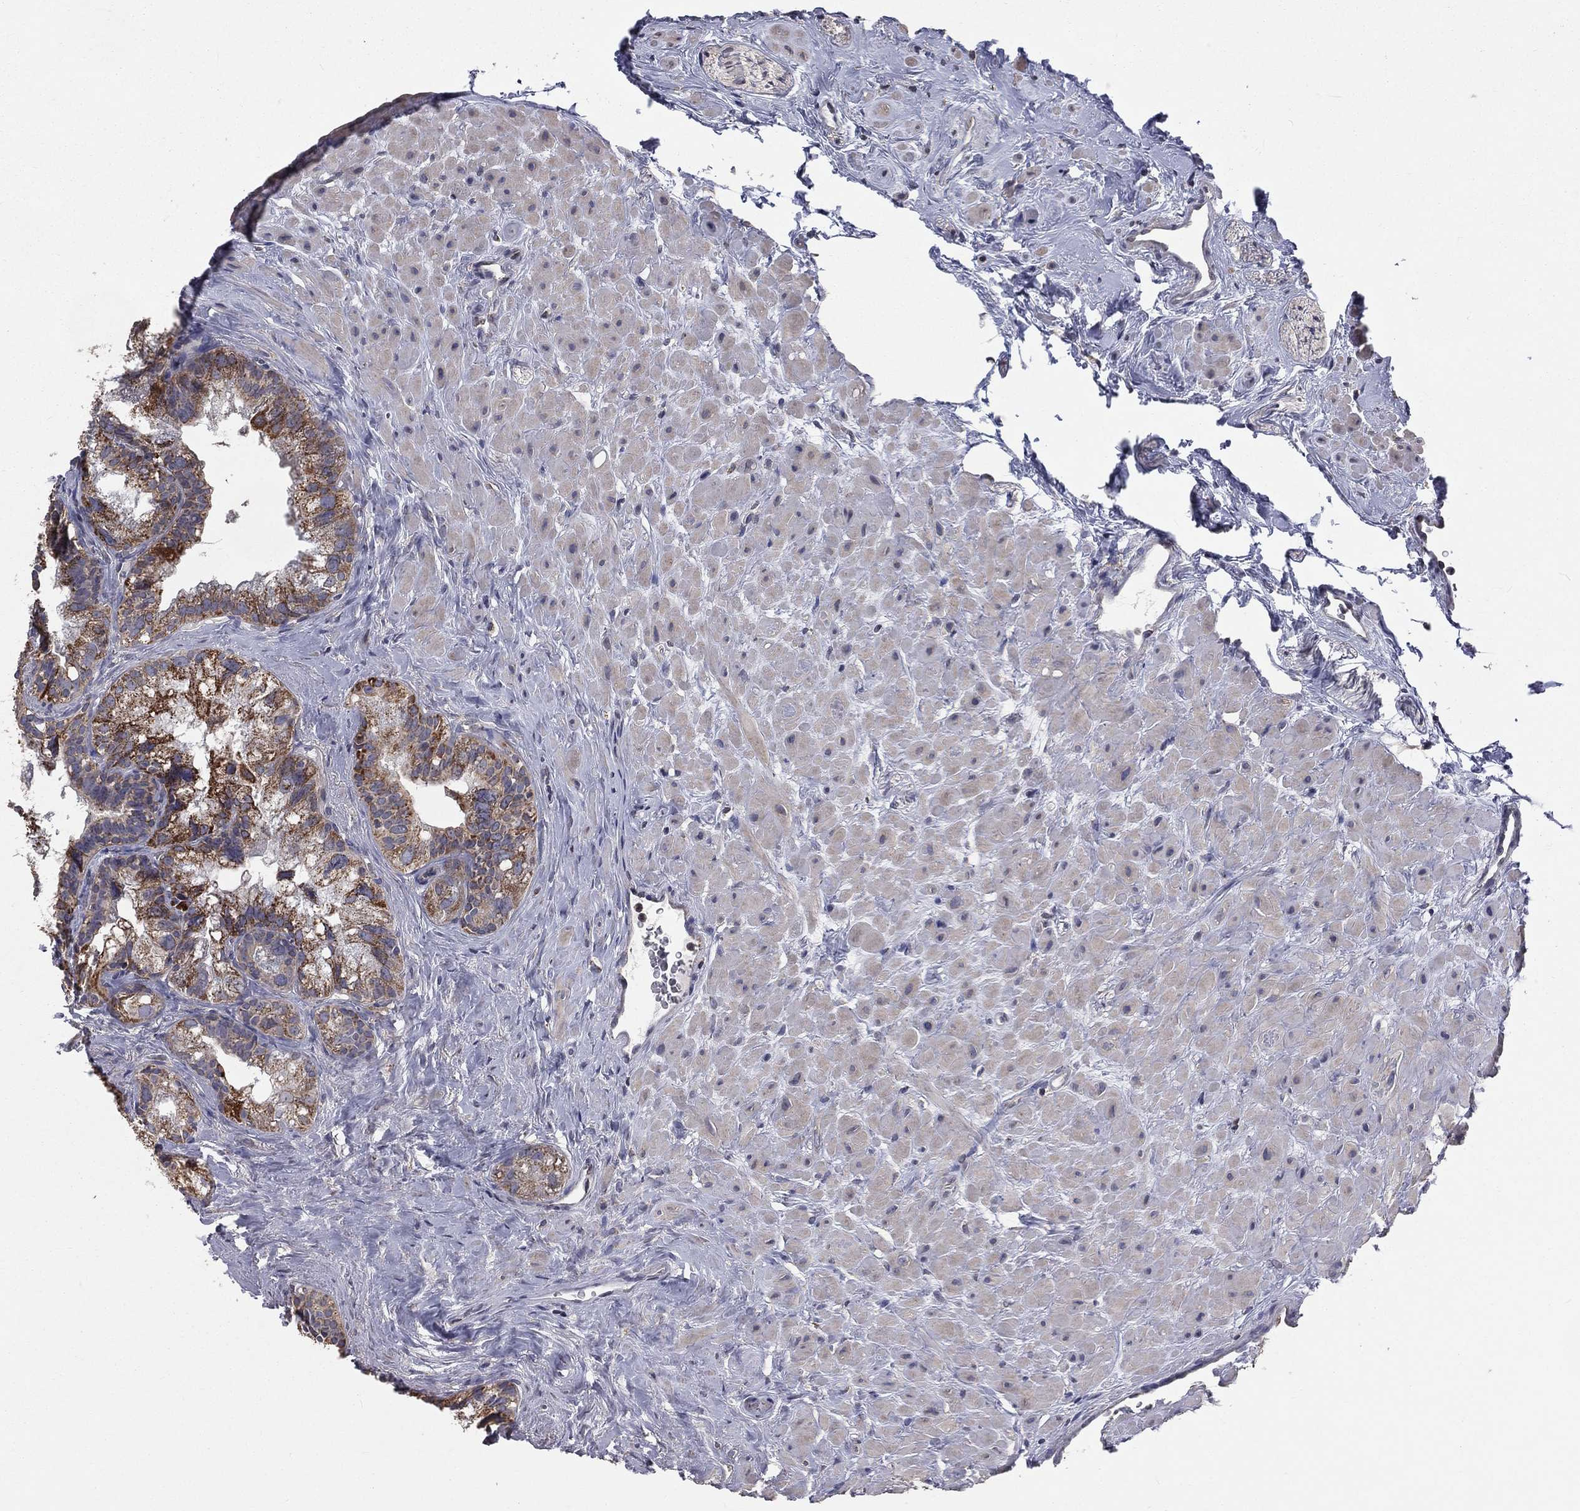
{"staining": {"intensity": "moderate", "quantity": ">75%", "location": "cytoplasmic/membranous"}, "tissue": "seminal vesicle", "cell_type": "Glandular cells", "image_type": "normal", "snomed": [{"axis": "morphology", "description": "Normal tissue, NOS"}, {"axis": "topography", "description": "Seminal veicle"}], "caption": "This image displays normal seminal vesicle stained with immunohistochemistry to label a protein in brown. The cytoplasmic/membranous of glandular cells show moderate positivity for the protein. Nuclei are counter-stained blue.", "gene": "MRPL46", "patient": {"sex": "male", "age": 72}}